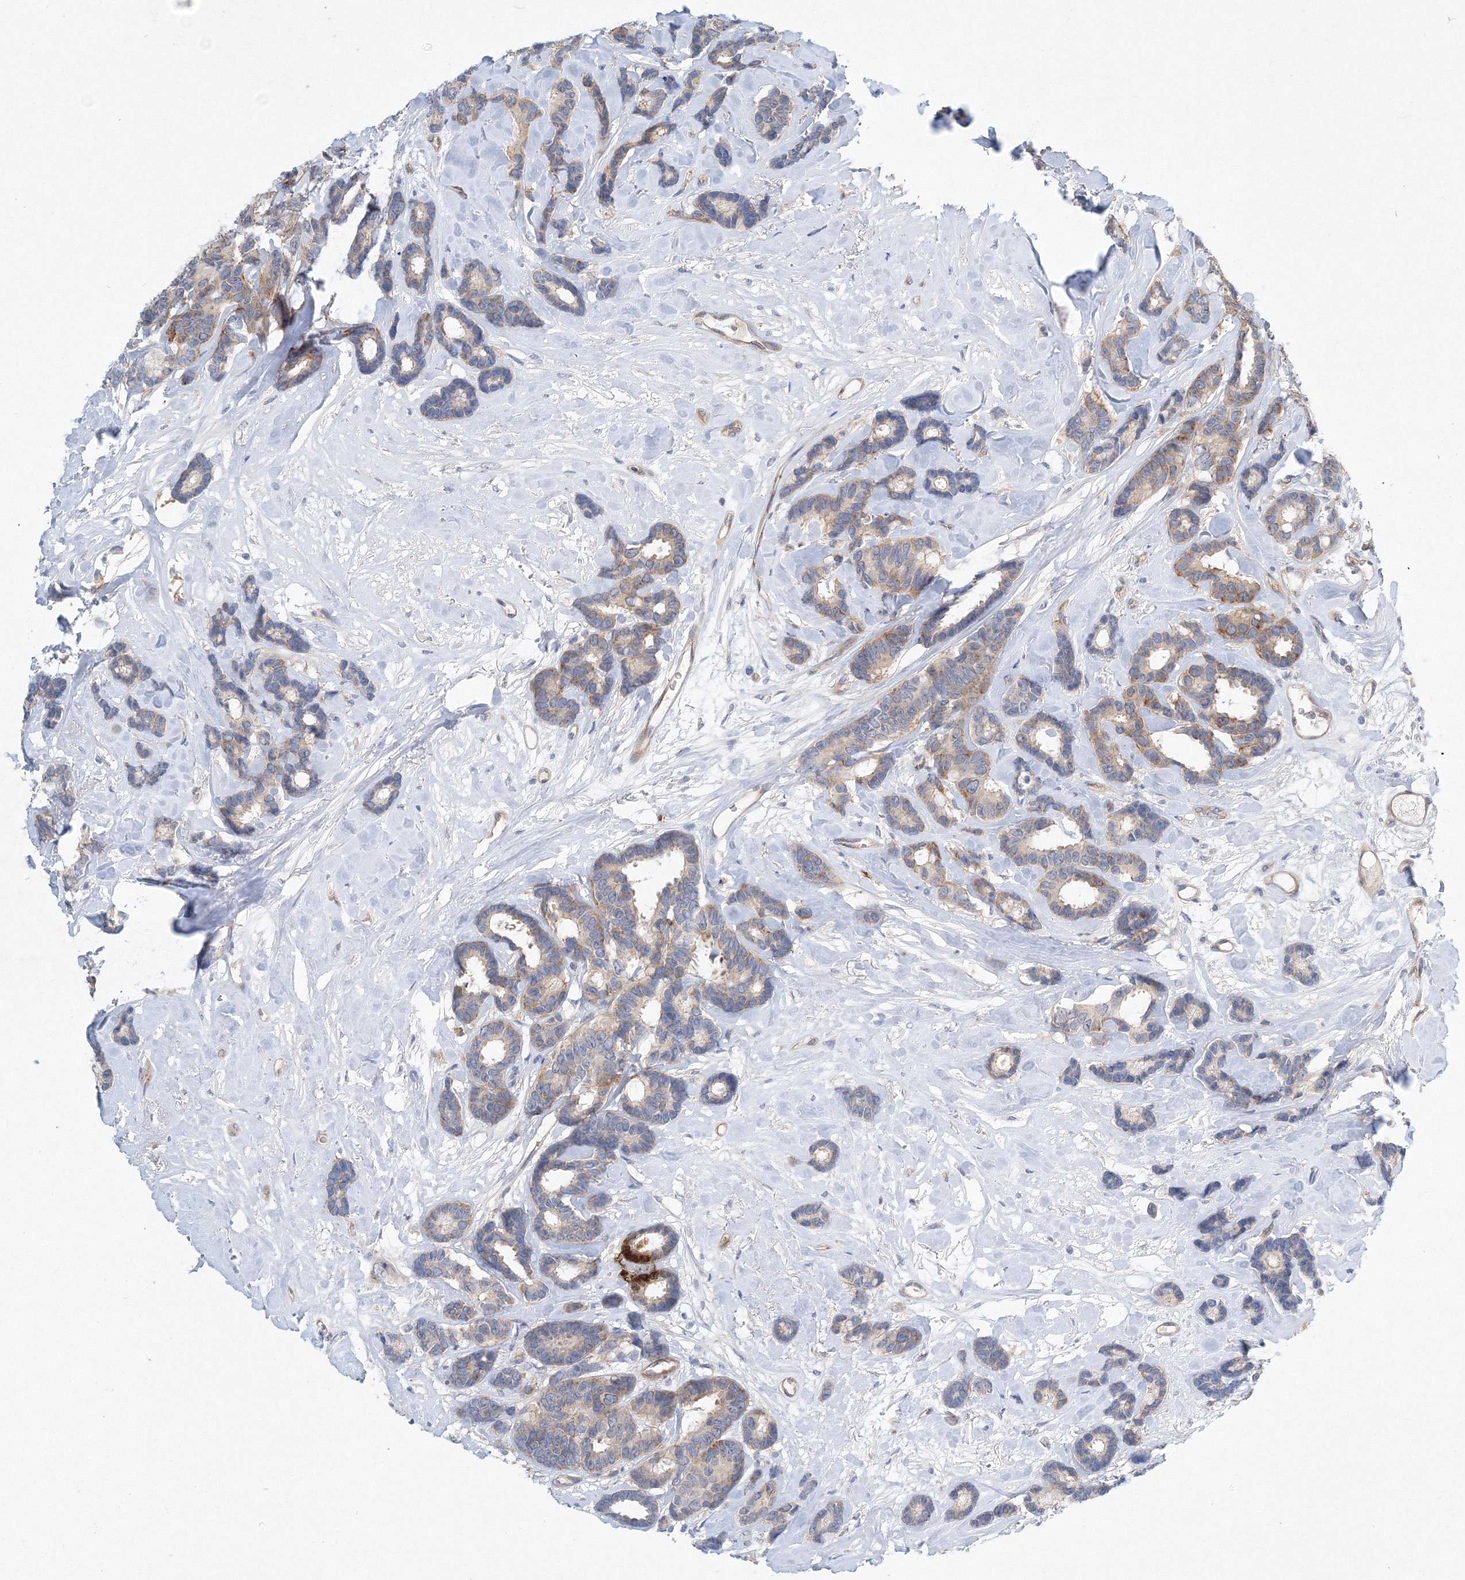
{"staining": {"intensity": "weak", "quantity": "25%-75%", "location": "cytoplasmic/membranous"}, "tissue": "breast cancer", "cell_type": "Tumor cells", "image_type": "cancer", "snomed": [{"axis": "morphology", "description": "Duct carcinoma"}, {"axis": "topography", "description": "Breast"}], "caption": "A brown stain shows weak cytoplasmic/membranous positivity of a protein in human infiltrating ductal carcinoma (breast) tumor cells.", "gene": "TANC1", "patient": {"sex": "female", "age": 87}}